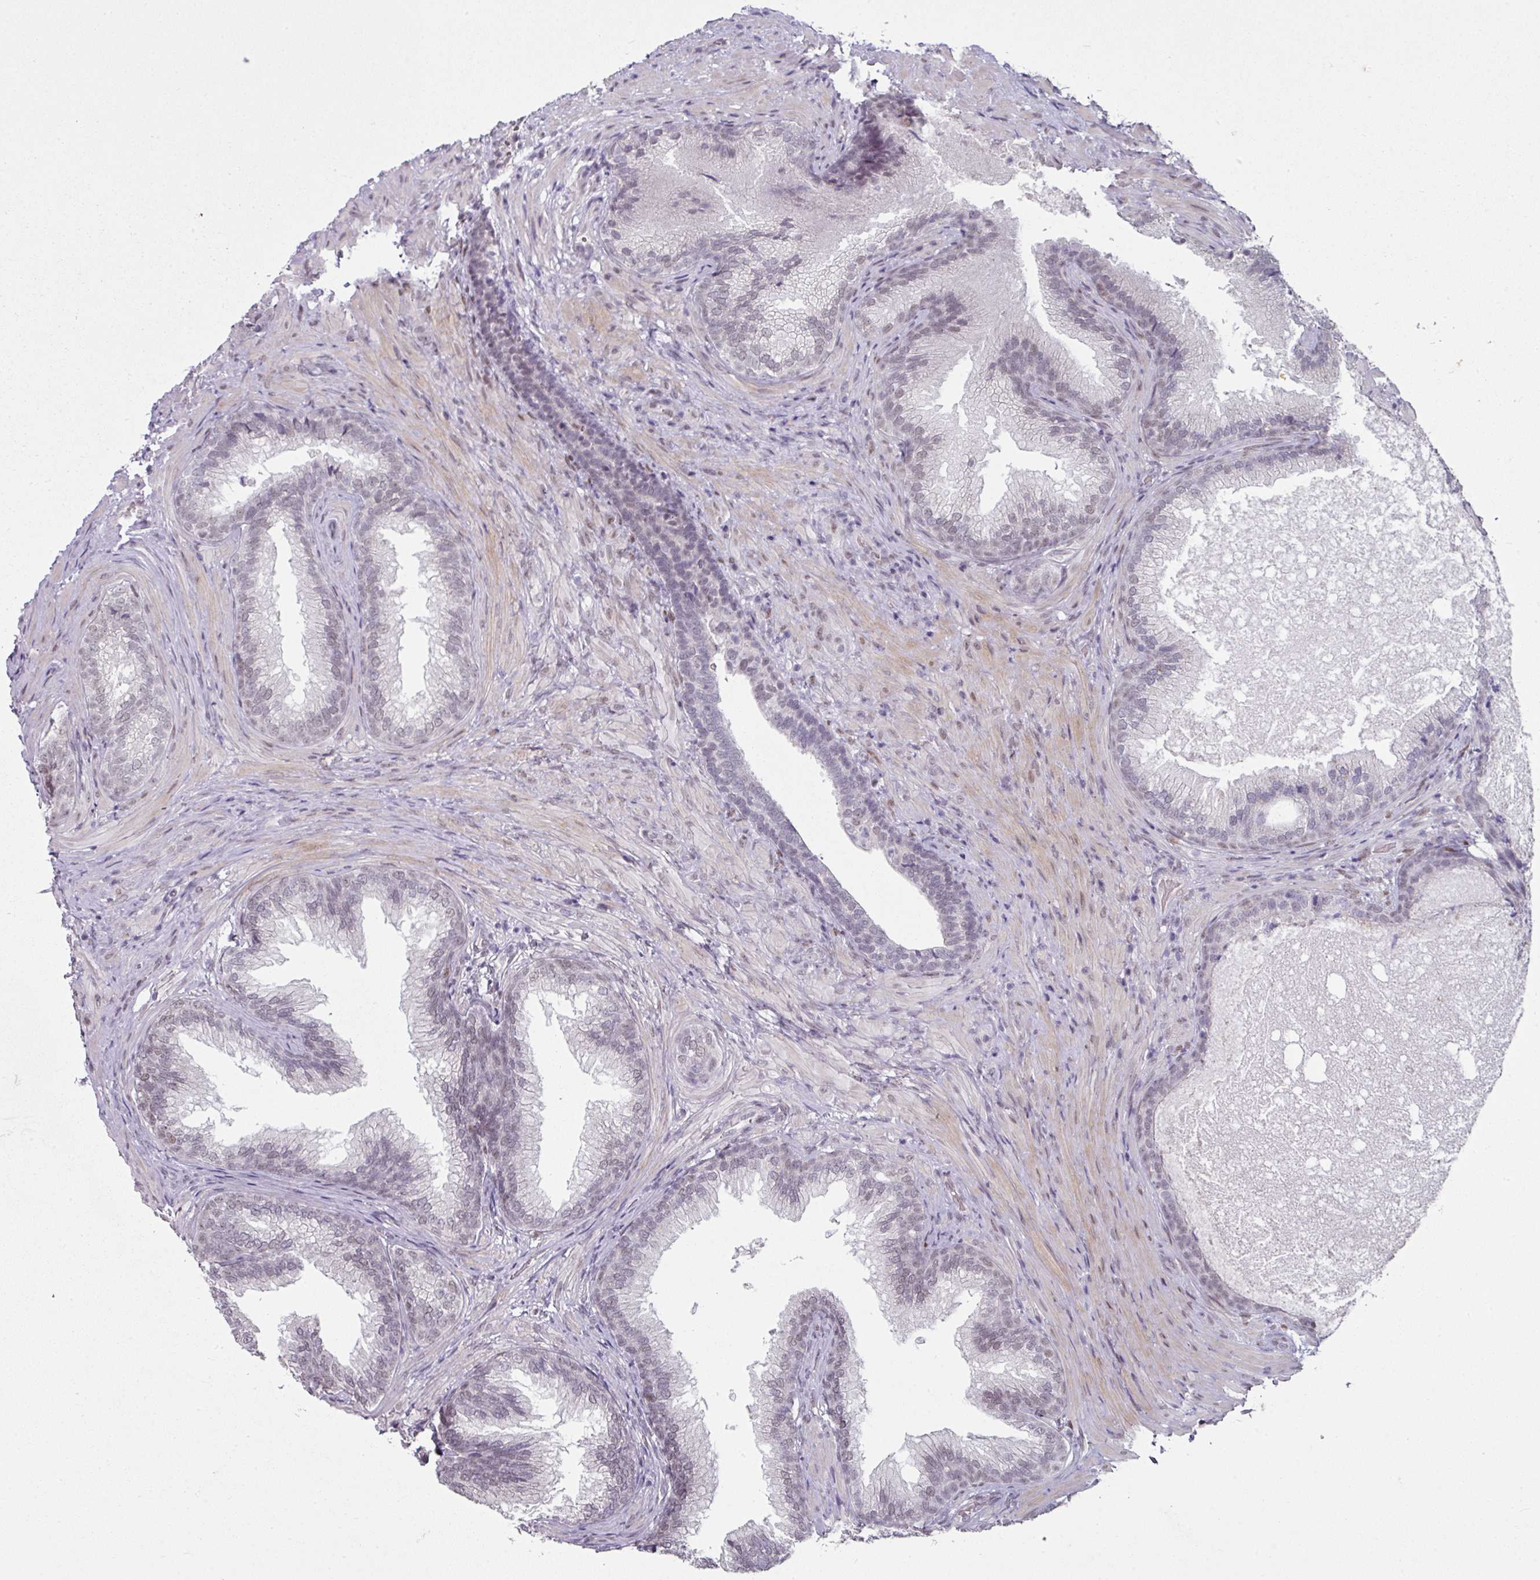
{"staining": {"intensity": "weak", "quantity": "25%-75%", "location": "nuclear"}, "tissue": "prostate", "cell_type": "Glandular cells", "image_type": "normal", "snomed": [{"axis": "morphology", "description": "Normal tissue, NOS"}, {"axis": "topography", "description": "Prostate"}], "caption": "Normal prostate demonstrates weak nuclear positivity in about 25%-75% of glandular cells.", "gene": "ELK1", "patient": {"sex": "male", "age": 76}}